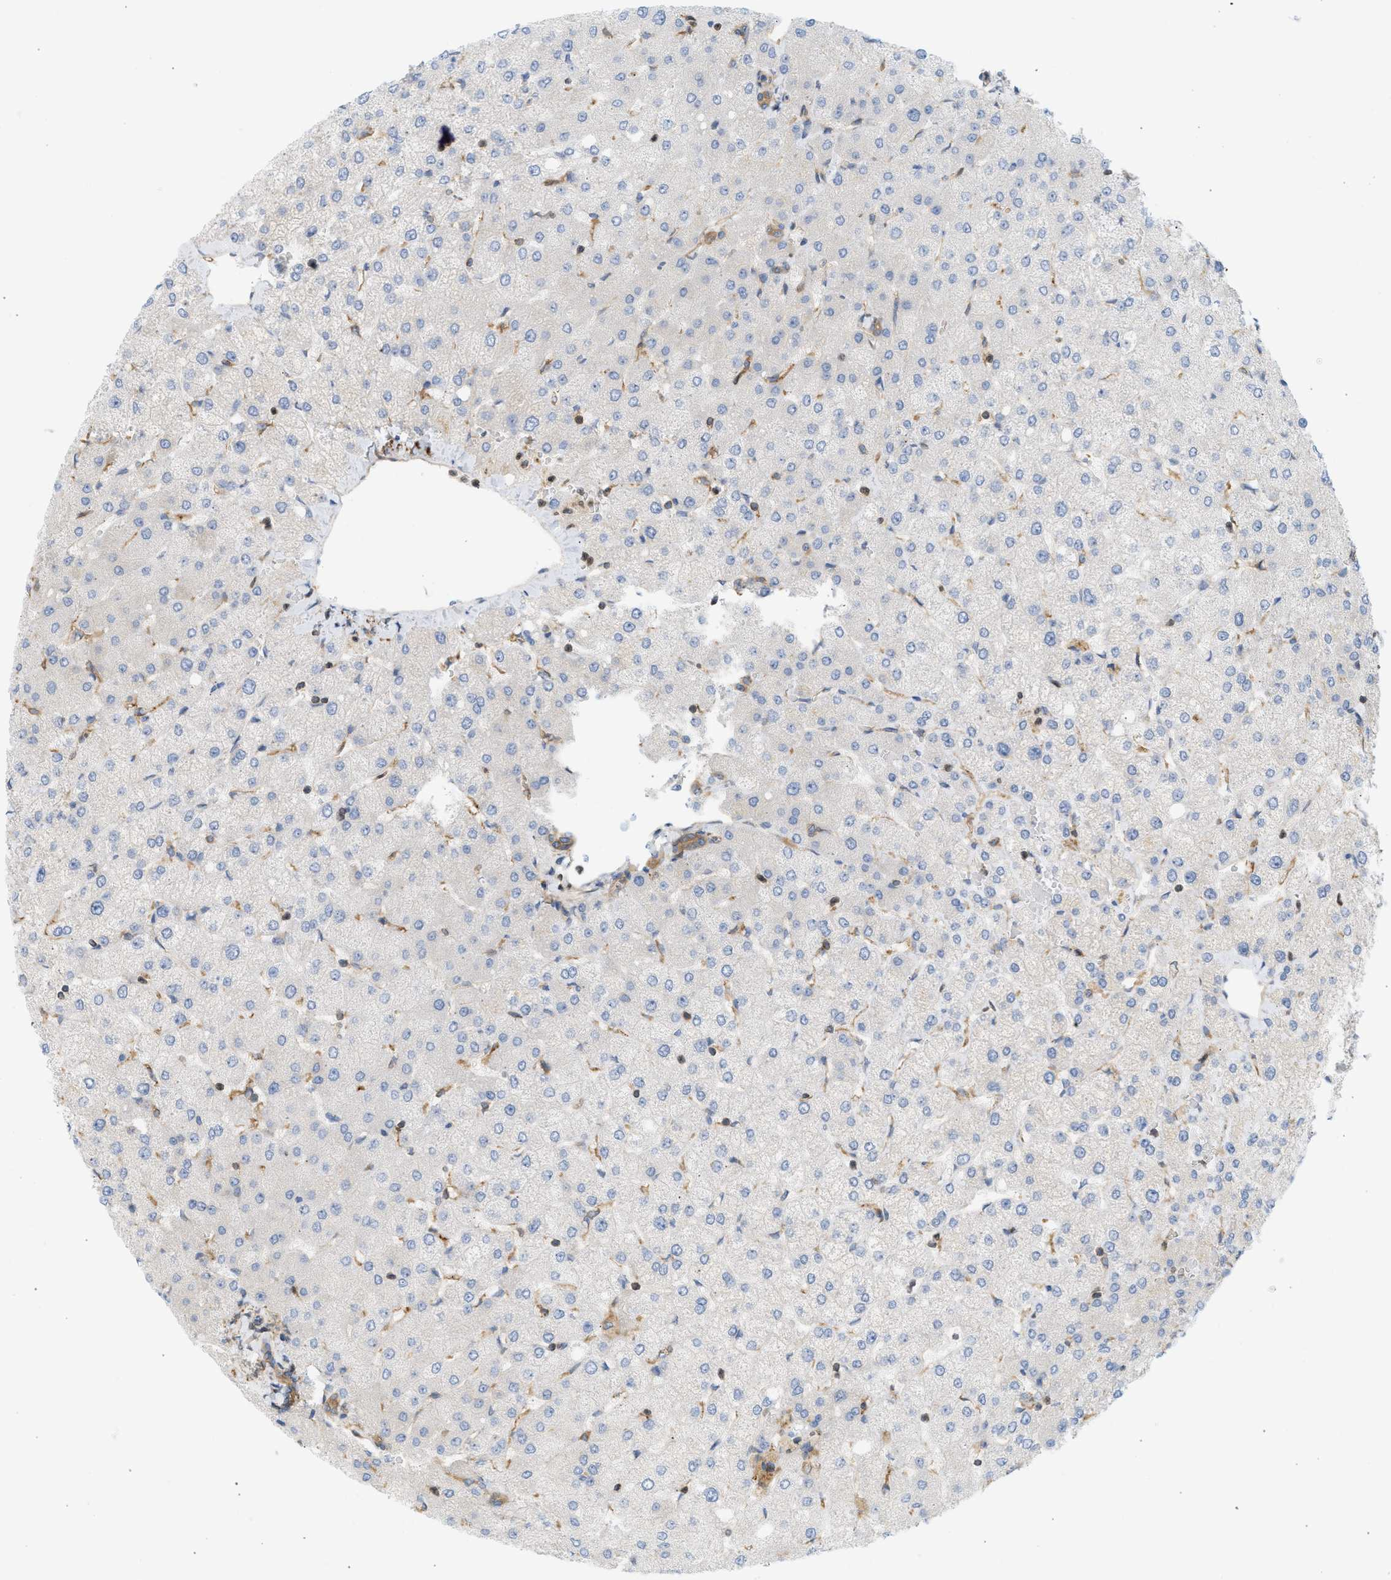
{"staining": {"intensity": "moderate", "quantity": ">75%", "location": "cytoplasmic/membranous"}, "tissue": "liver", "cell_type": "Cholangiocytes", "image_type": "normal", "snomed": [{"axis": "morphology", "description": "Normal tissue, NOS"}, {"axis": "topography", "description": "Liver"}], "caption": "An immunohistochemistry image of benign tissue is shown. Protein staining in brown shows moderate cytoplasmic/membranous positivity in liver within cholangiocytes. Nuclei are stained in blue.", "gene": "STRN", "patient": {"sex": "female", "age": 54}}